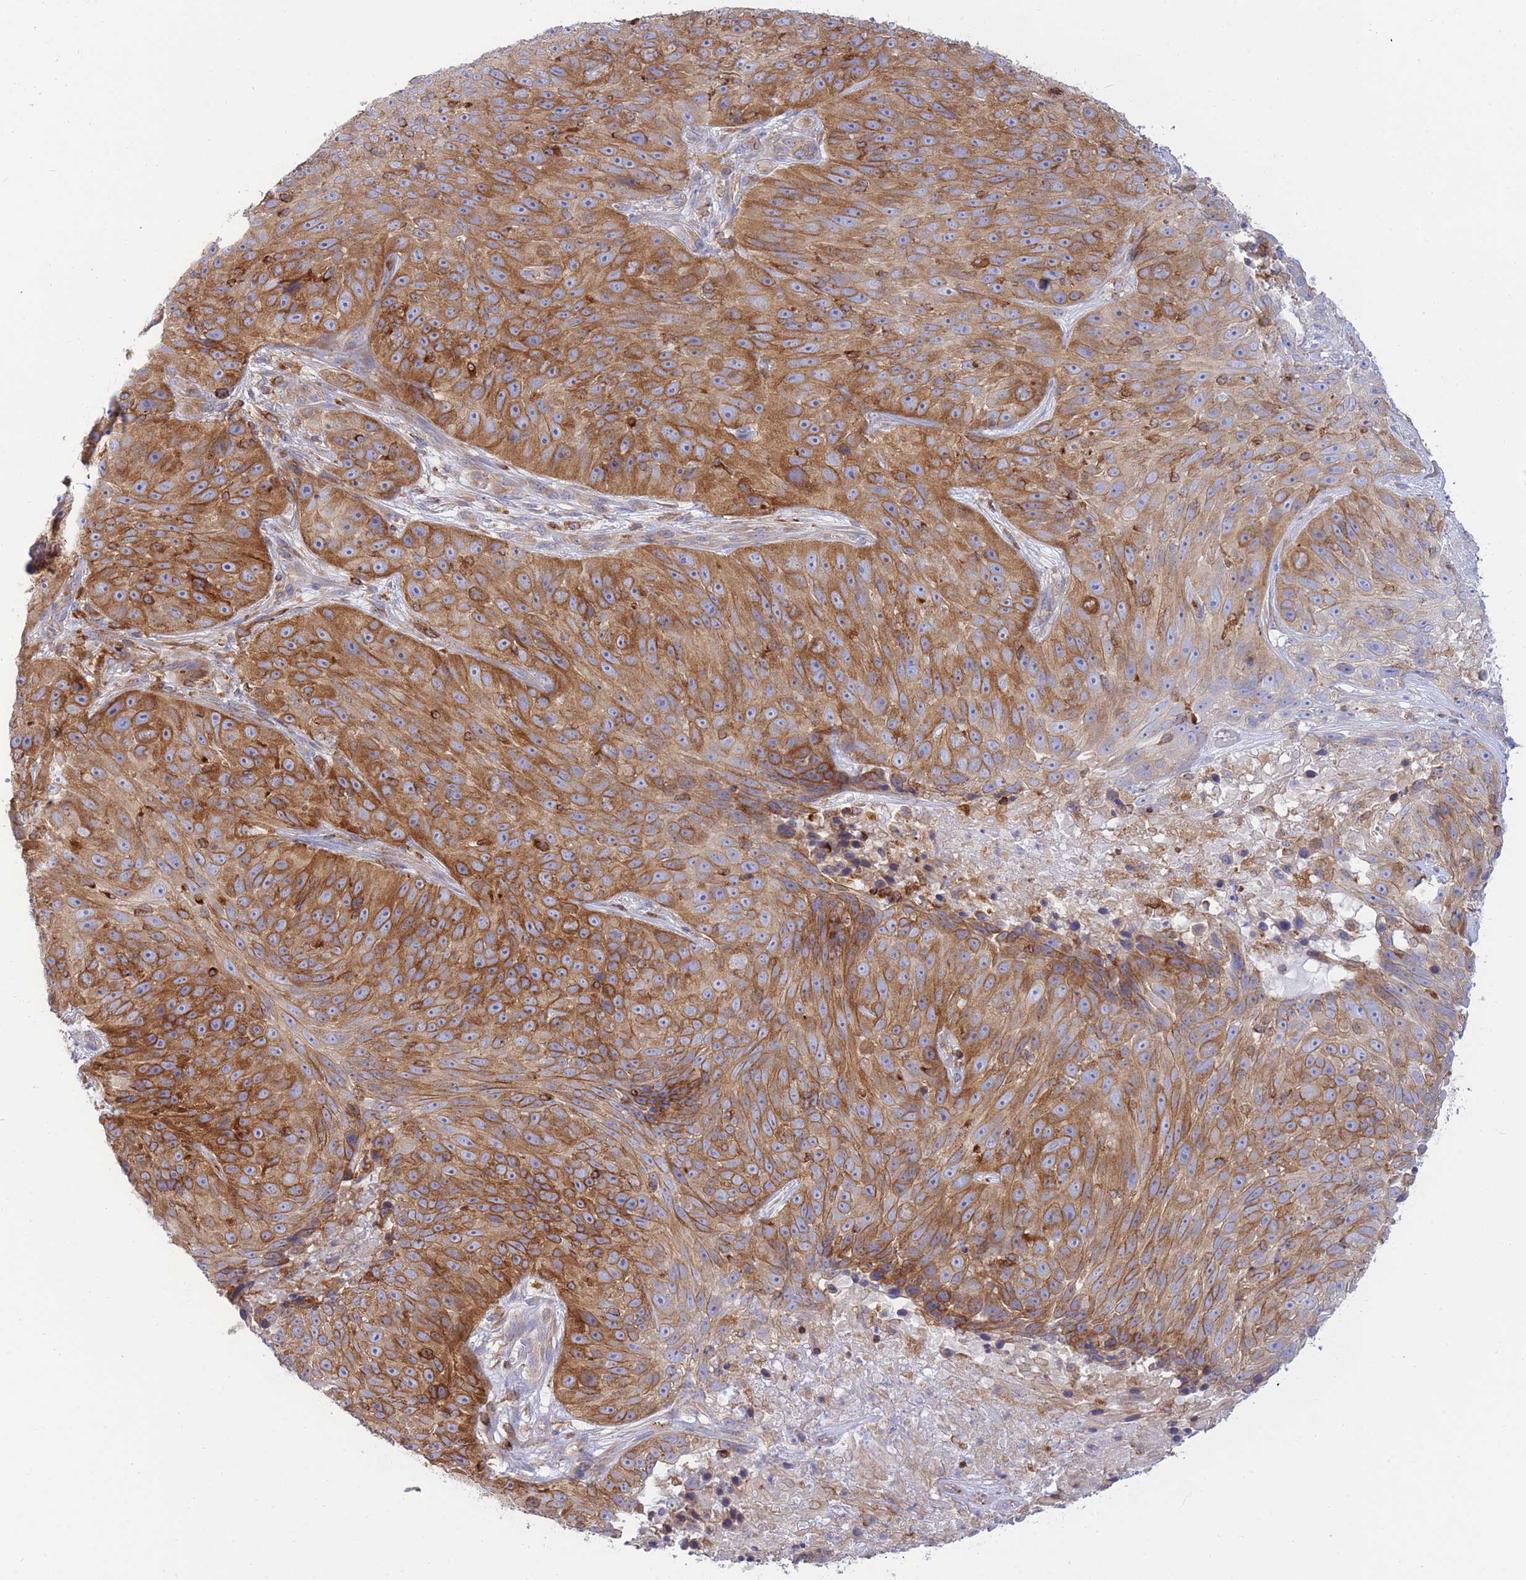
{"staining": {"intensity": "moderate", "quantity": ">75%", "location": "cytoplasmic/membranous"}, "tissue": "skin cancer", "cell_type": "Tumor cells", "image_type": "cancer", "snomed": [{"axis": "morphology", "description": "Squamous cell carcinoma, NOS"}, {"axis": "topography", "description": "Skin"}], "caption": "DAB (3,3'-diaminobenzidine) immunohistochemical staining of human skin cancer (squamous cell carcinoma) displays moderate cytoplasmic/membranous protein staining in about >75% of tumor cells.", "gene": "REM1", "patient": {"sex": "female", "age": 87}}